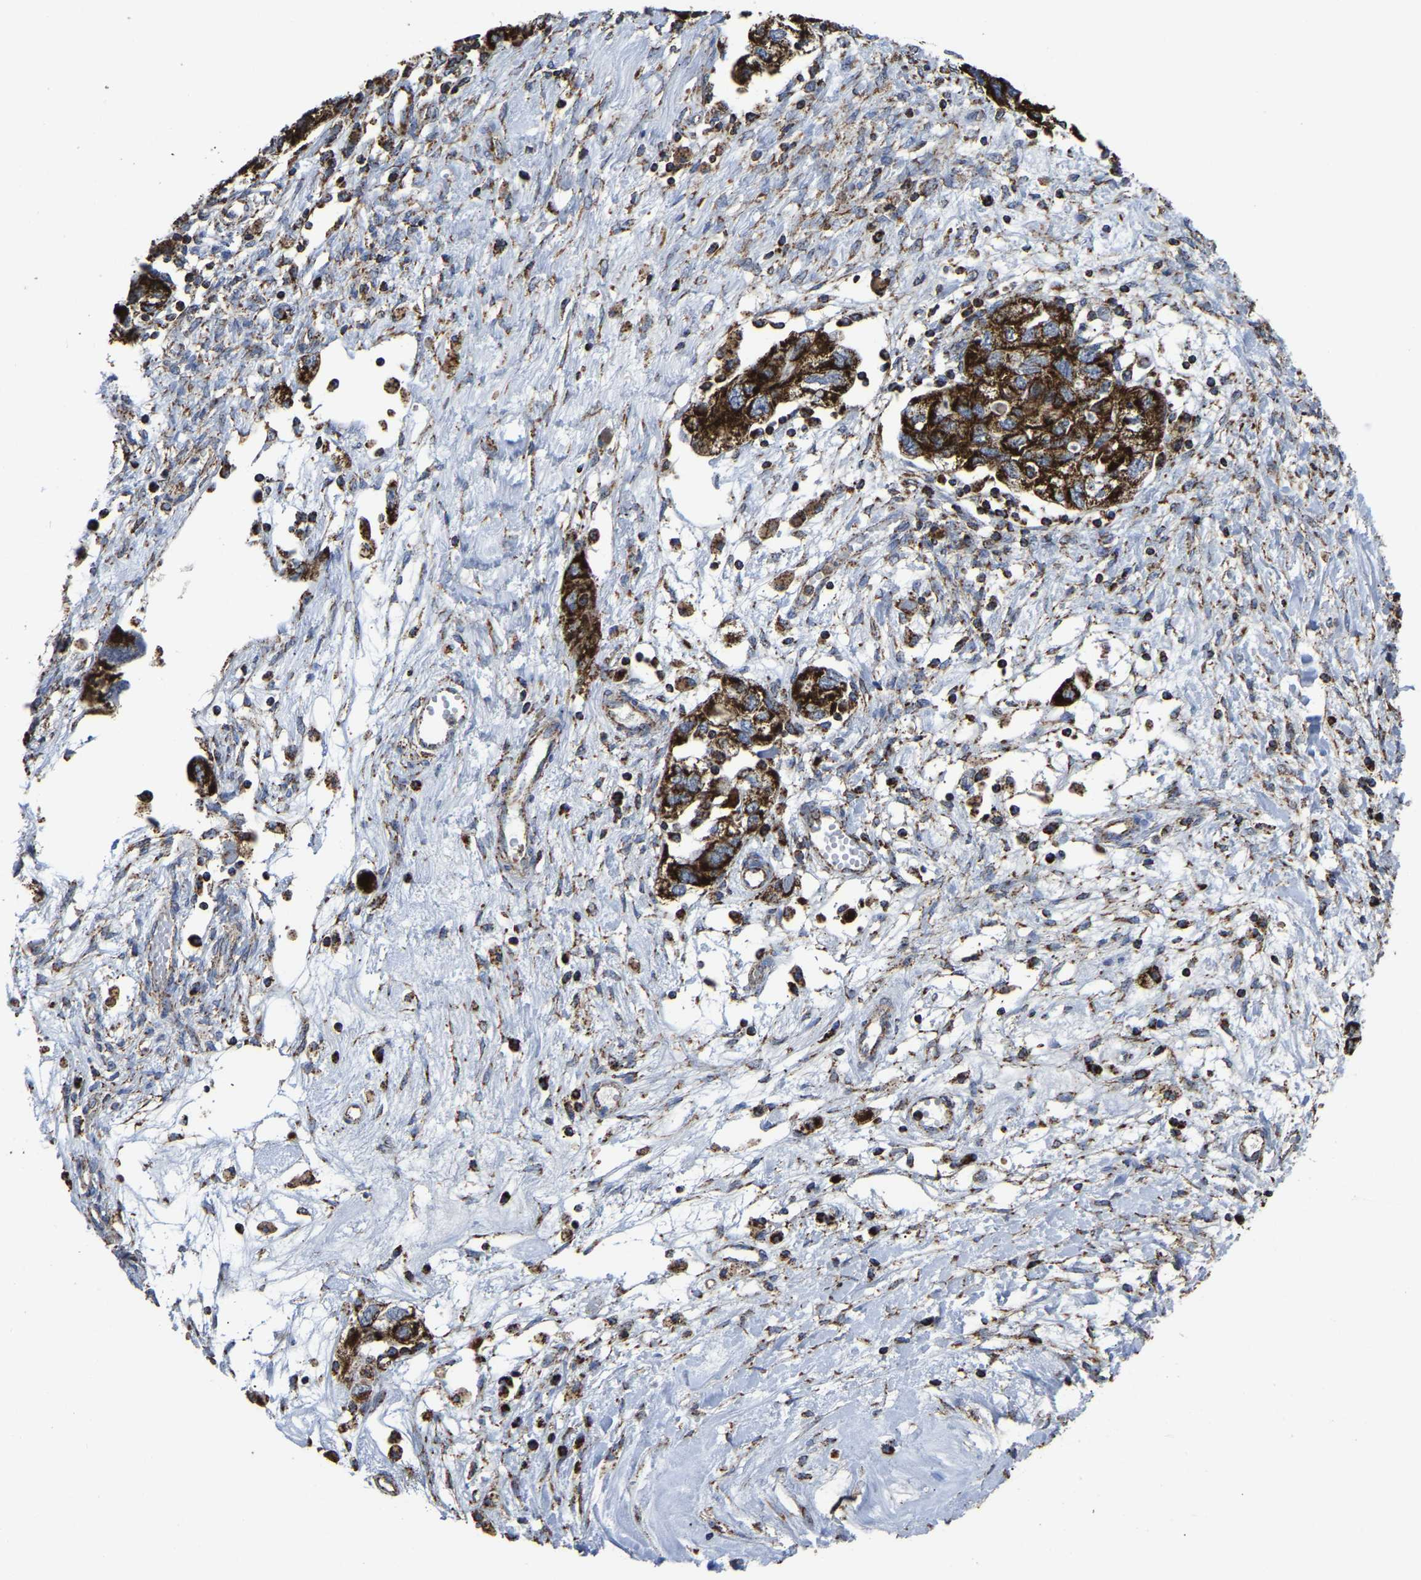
{"staining": {"intensity": "strong", "quantity": ">75%", "location": "cytoplasmic/membranous"}, "tissue": "ovarian cancer", "cell_type": "Tumor cells", "image_type": "cancer", "snomed": [{"axis": "morphology", "description": "Carcinoma, NOS"}, {"axis": "morphology", "description": "Cystadenocarcinoma, serous, NOS"}, {"axis": "topography", "description": "Ovary"}], "caption": "High-magnification brightfield microscopy of ovarian cancer stained with DAB (3,3'-diaminobenzidine) (brown) and counterstained with hematoxylin (blue). tumor cells exhibit strong cytoplasmic/membranous positivity is identified in about>75% of cells. The staining was performed using DAB to visualize the protein expression in brown, while the nuclei were stained in blue with hematoxylin (Magnification: 20x).", "gene": "ETFA", "patient": {"sex": "female", "age": 69}}